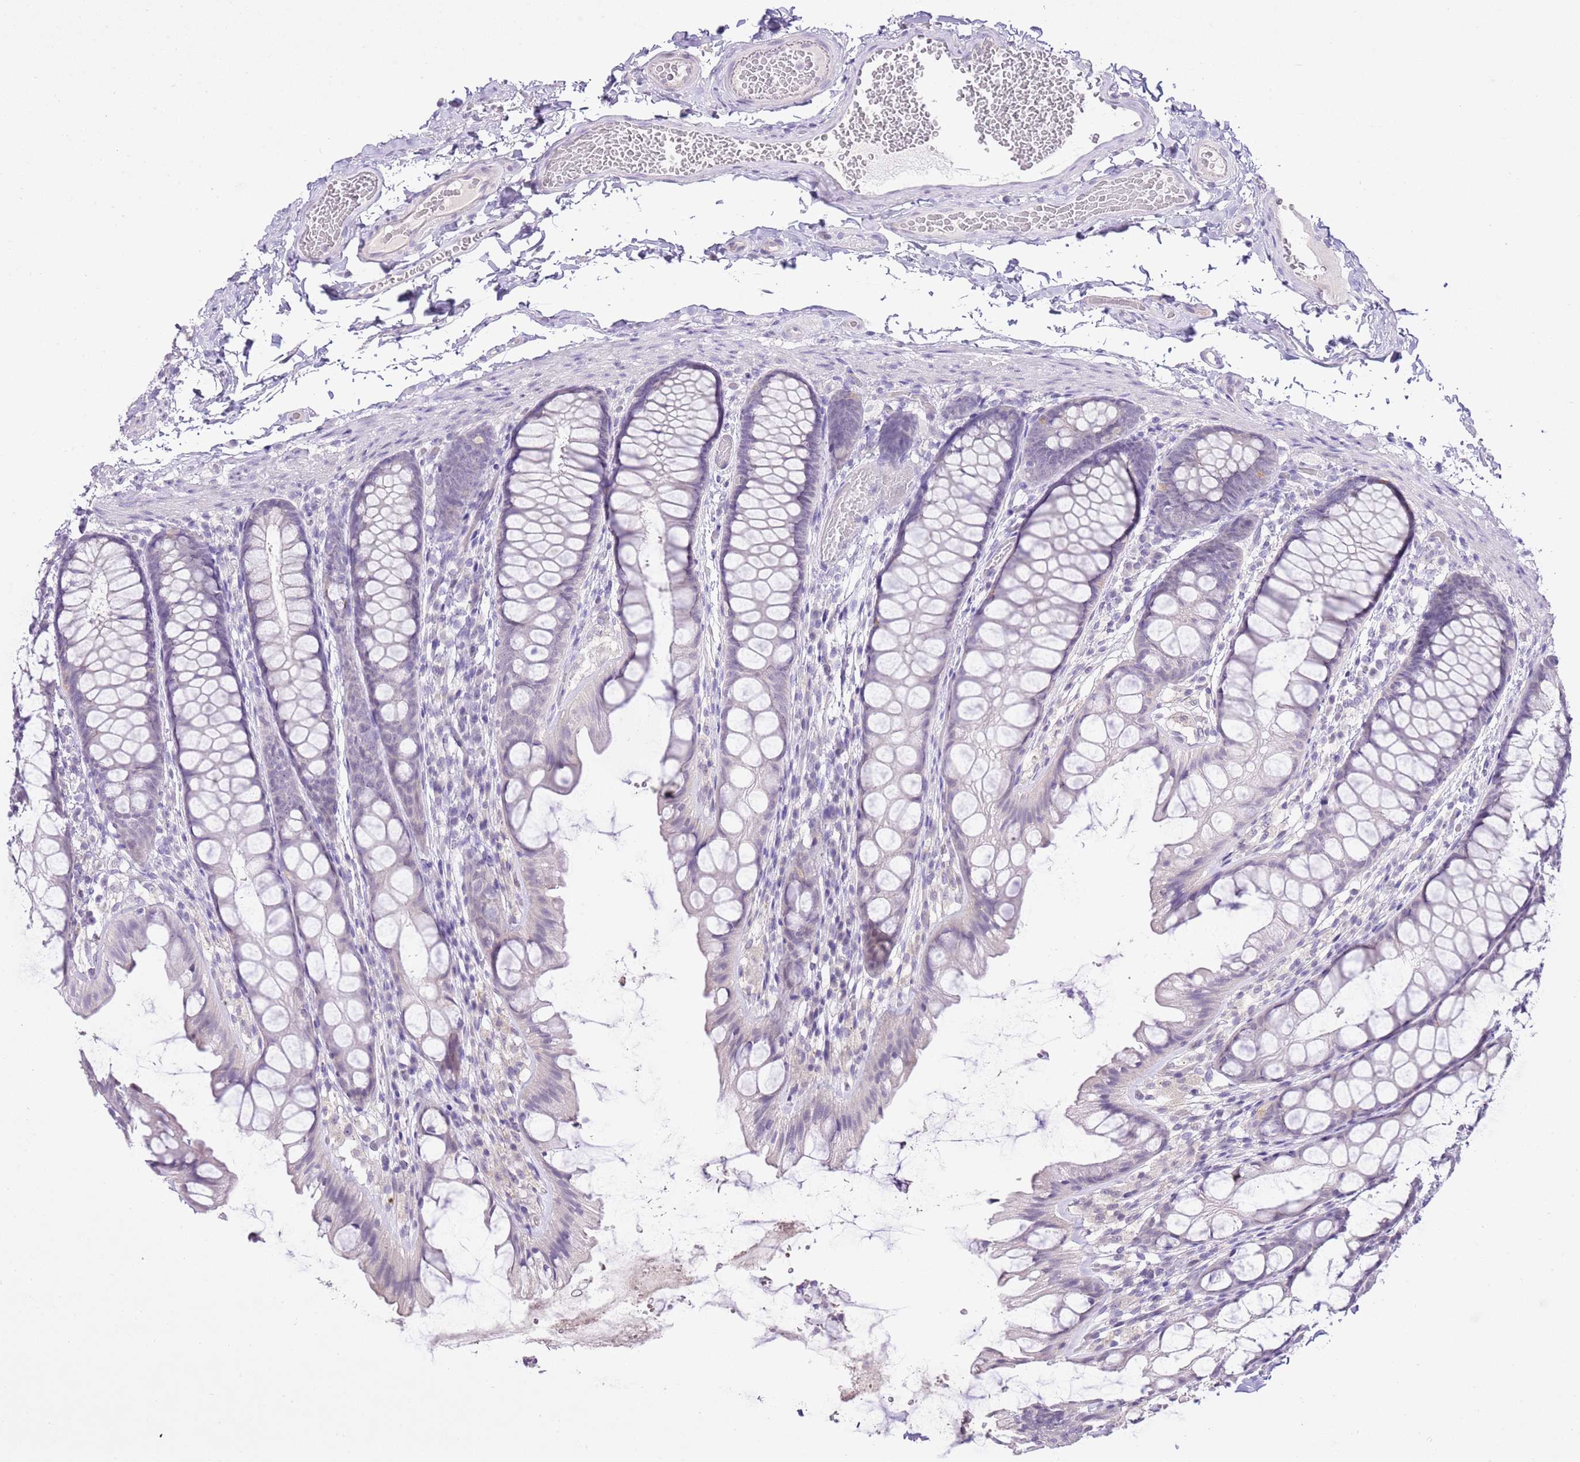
{"staining": {"intensity": "negative", "quantity": "none", "location": "none"}, "tissue": "colon", "cell_type": "Endothelial cells", "image_type": "normal", "snomed": [{"axis": "morphology", "description": "Normal tissue, NOS"}, {"axis": "topography", "description": "Colon"}], "caption": "DAB immunohistochemical staining of normal human colon shows no significant expression in endothelial cells.", "gene": "XPO7", "patient": {"sex": "male", "age": 47}}